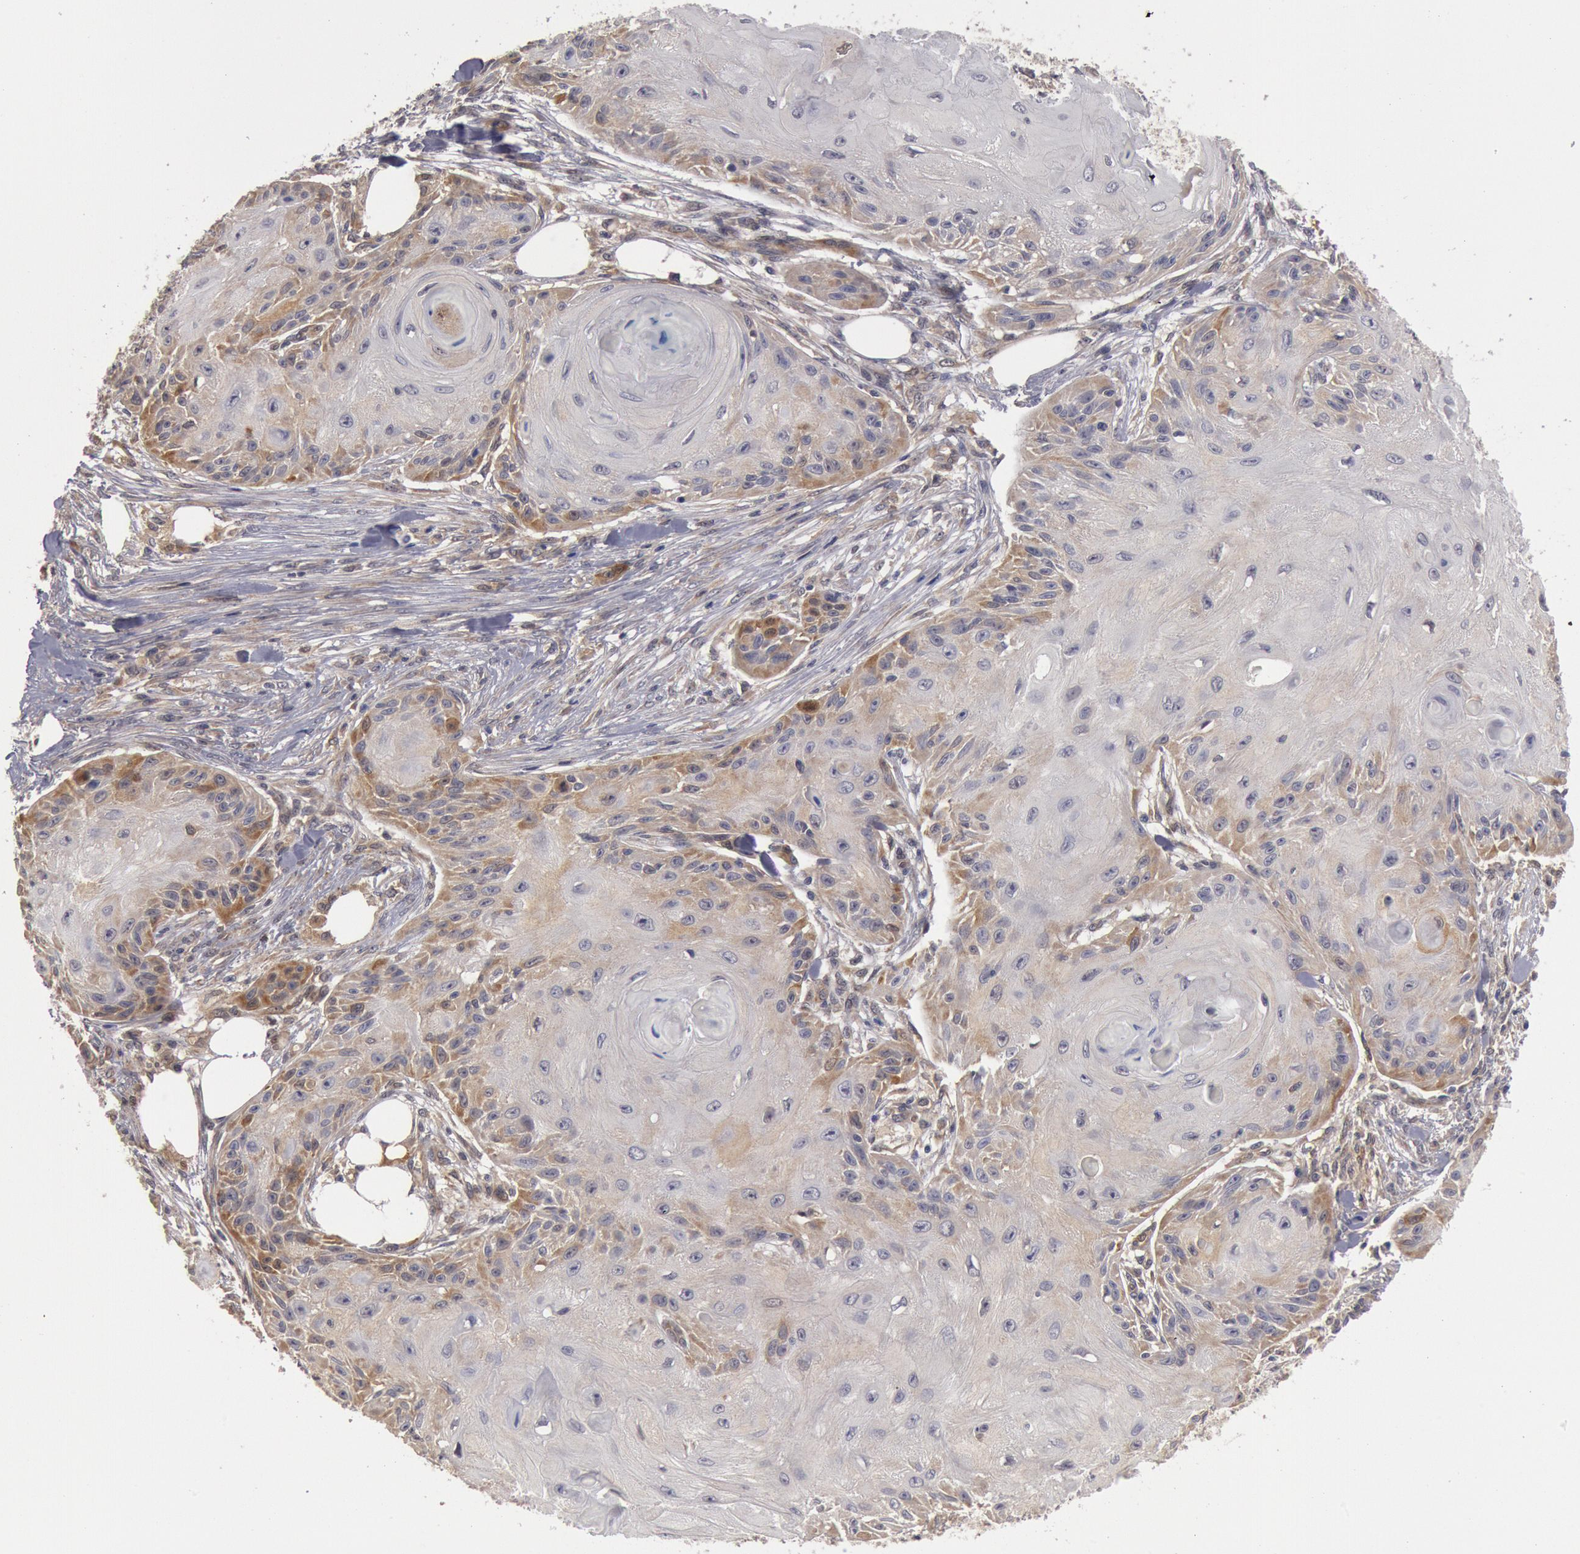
{"staining": {"intensity": "weak", "quantity": "<25%", "location": "cytoplasmic/membranous"}, "tissue": "skin cancer", "cell_type": "Tumor cells", "image_type": "cancer", "snomed": [{"axis": "morphology", "description": "Squamous cell carcinoma, NOS"}, {"axis": "topography", "description": "Skin"}], "caption": "Immunohistochemistry micrograph of neoplastic tissue: human skin cancer stained with DAB reveals no significant protein positivity in tumor cells. The staining was performed using DAB to visualize the protein expression in brown, while the nuclei were stained in blue with hematoxylin (Magnification: 20x).", "gene": "DNAJA1", "patient": {"sex": "female", "age": 88}}